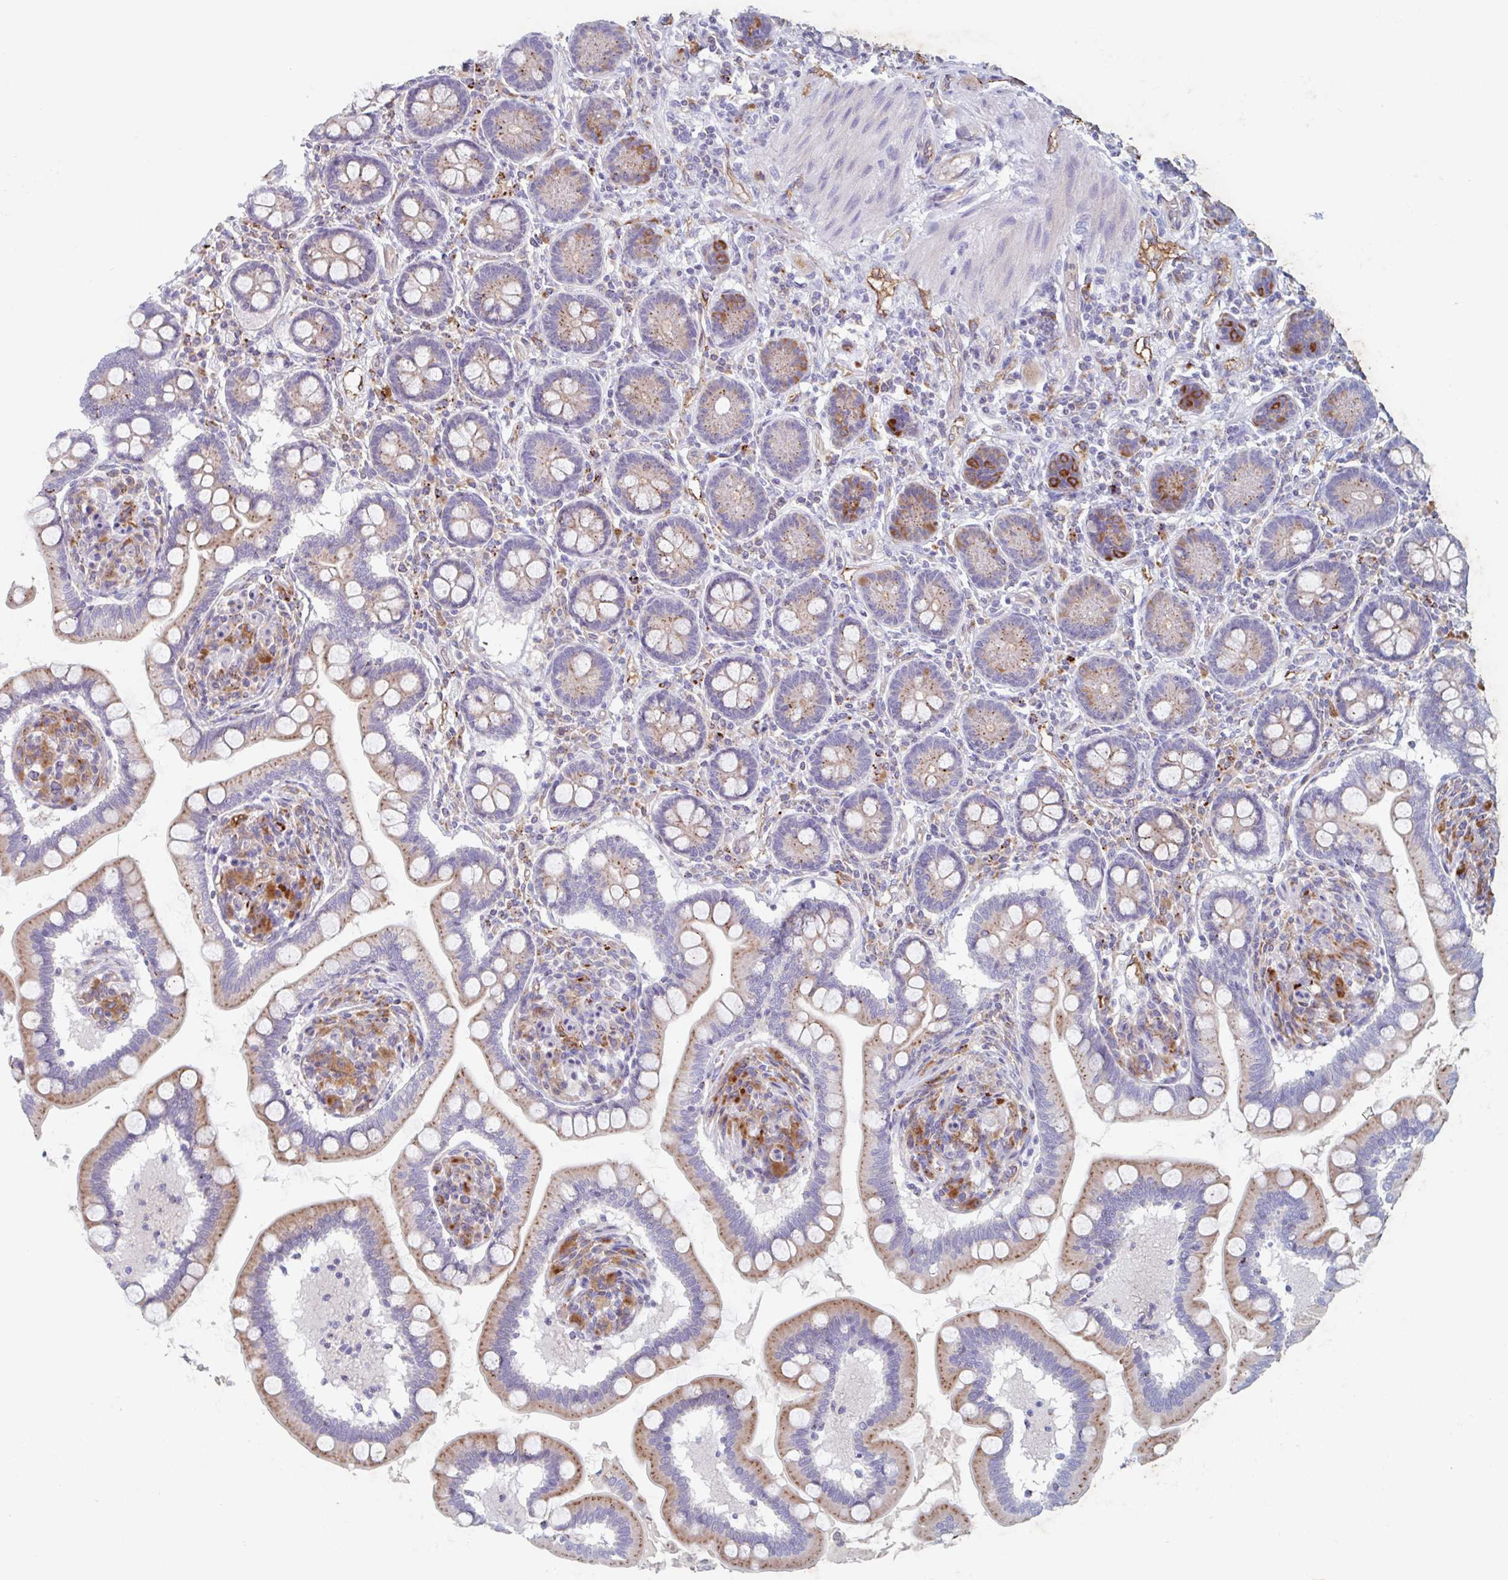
{"staining": {"intensity": "moderate", "quantity": ">75%", "location": "cytoplasmic/membranous"}, "tissue": "small intestine", "cell_type": "Glandular cells", "image_type": "normal", "snomed": [{"axis": "morphology", "description": "Normal tissue, NOS"}, {"axis": "topography", "description": "Small intestine"}], "caption": "A photomicrograph of human small intestine stained for a protein demonstrates moderate cytoplasmic/membranous brown staining in glandular cells.", "gene": "MANBA", "patient": {"sex": "female", "age": 64}}